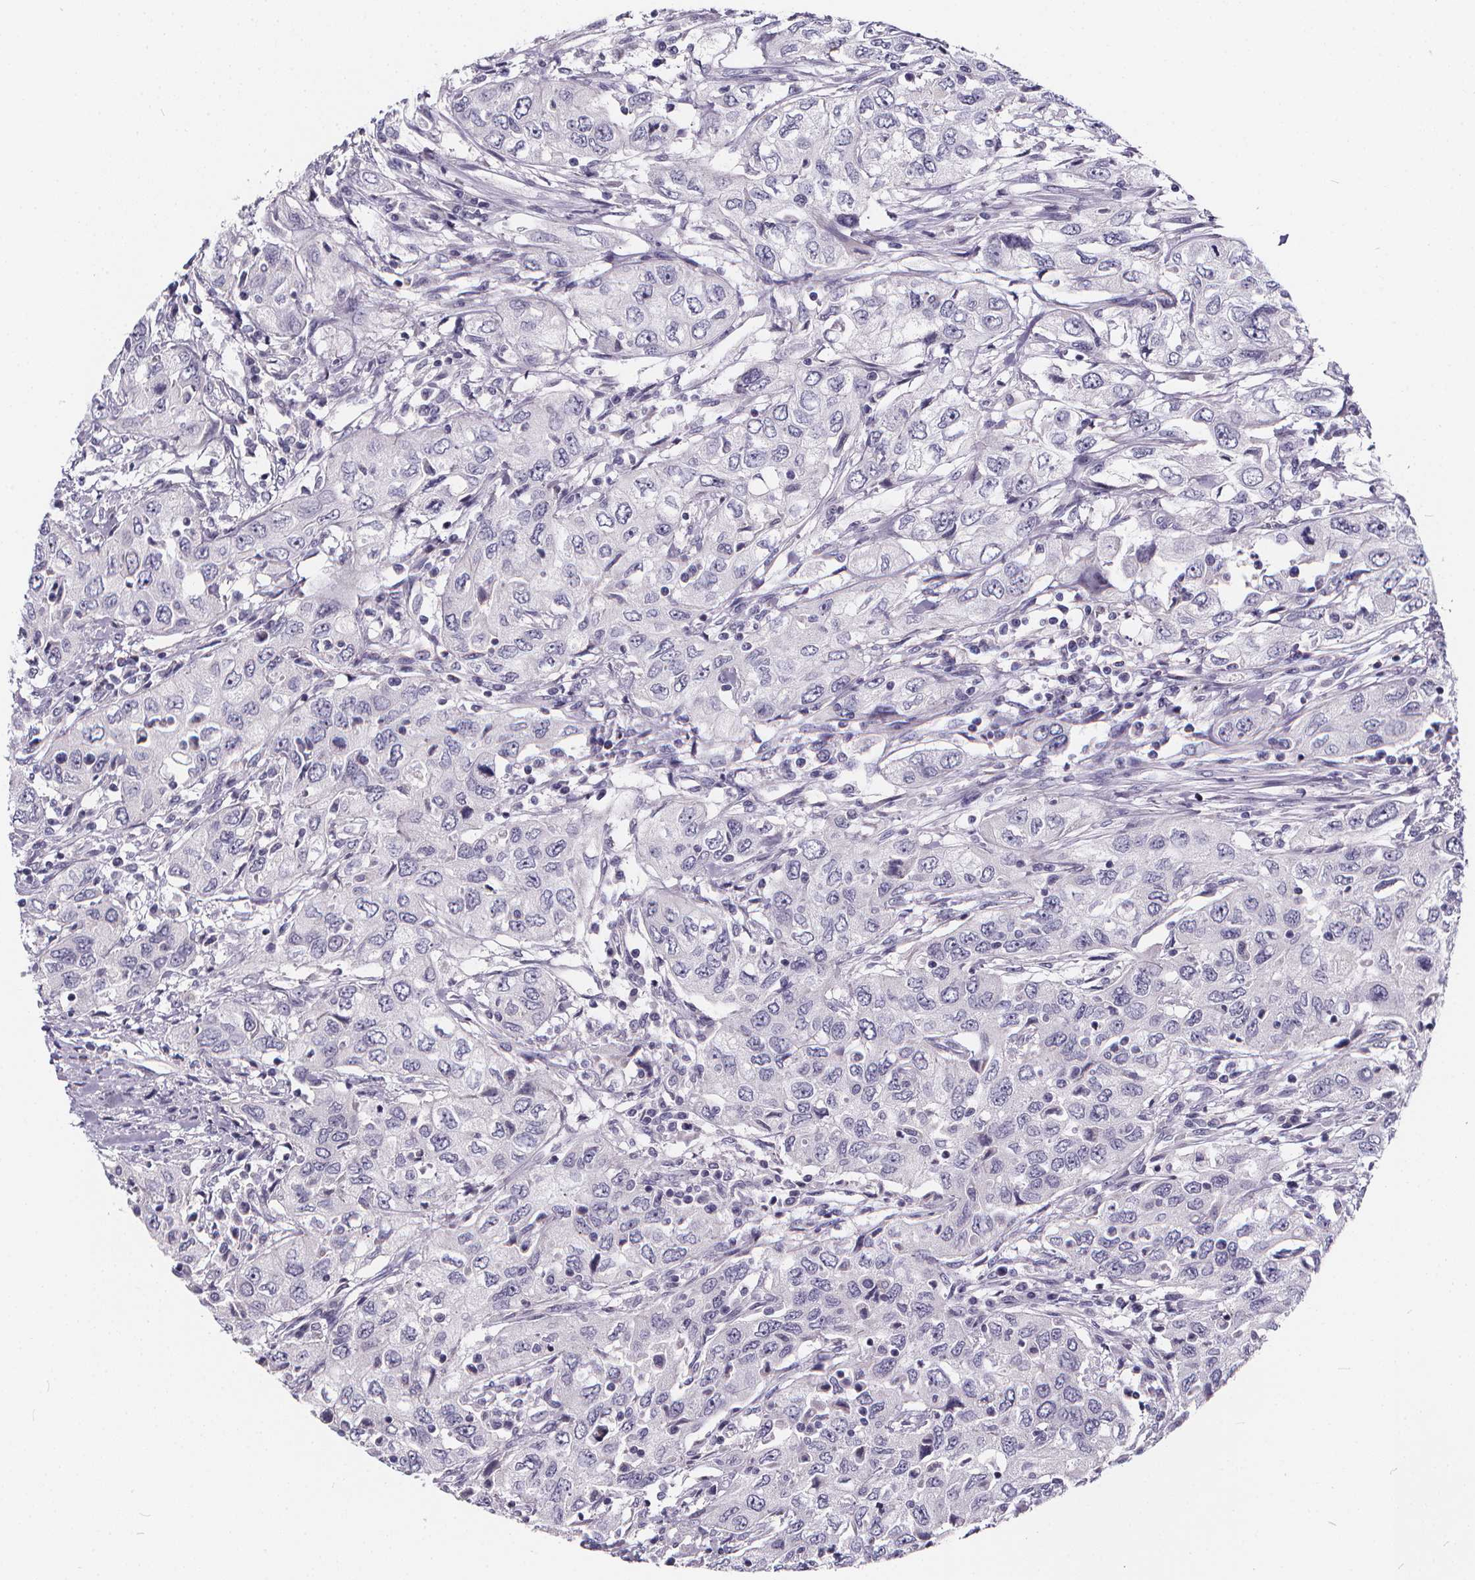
{"staining": {"intensity": "negative", "quantity": "none", "location": "none"}, "tissue": "urothelial cancer", "cell_type": "Tumor cells", "image_type": "cancer", "snomed": [{"axis": "morphology", "description": "Urothelial carcinoma, High grade"}, {"axis": "topography", "description": "Urinary bladder"}], "caption": "An immunohistochemistry (IHC) histopathology image of urothelial carcinoma (high-grade) is shown. There is no staining in tumor cells of urothelial carcinoma (high-grade).", "gene": "SPEF2", "patient": {"sex": "male", "age": 76}}